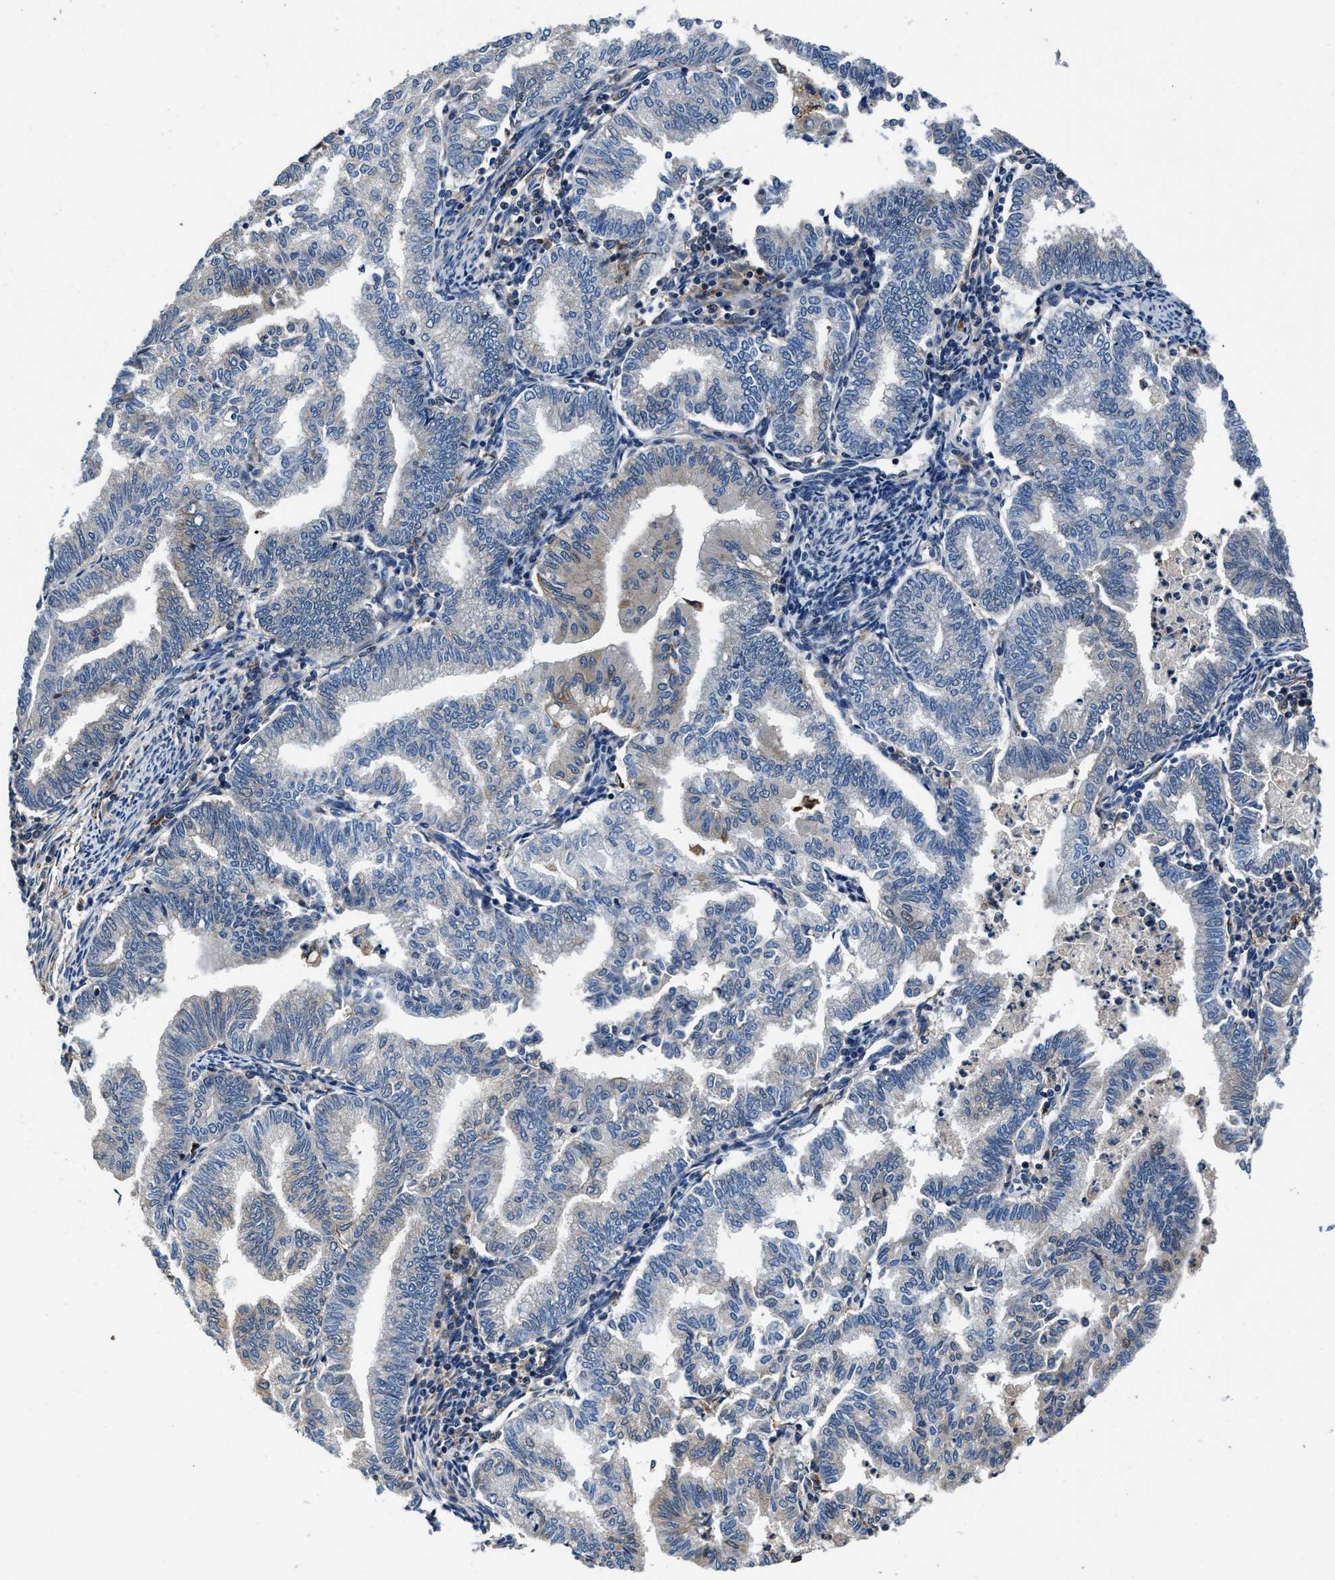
{"staining": {"intensity": "negative", "quantity": "none", "location": "none"}, "tissue": "endometrial cancer", "cell_type": "Tumor cells", "image_type": "cancer", "snomed": [{"axis": "morphology", "description": "Polyp, NOS"}, {"axis": "morphology", "description": "Adenocarcinoma, NOS"}, {"axis": "morphology", "description": "Adenoma, NOS"}, {"axis": "topography", "description": "Endometrium"}], "caption": "Endometrial cancer (adenoma) was stained to show a protein in brown. There is no significant positivity in tumor cells.", "gene": "C2orf66", "patient": {"sex": "female", "age": 79}}